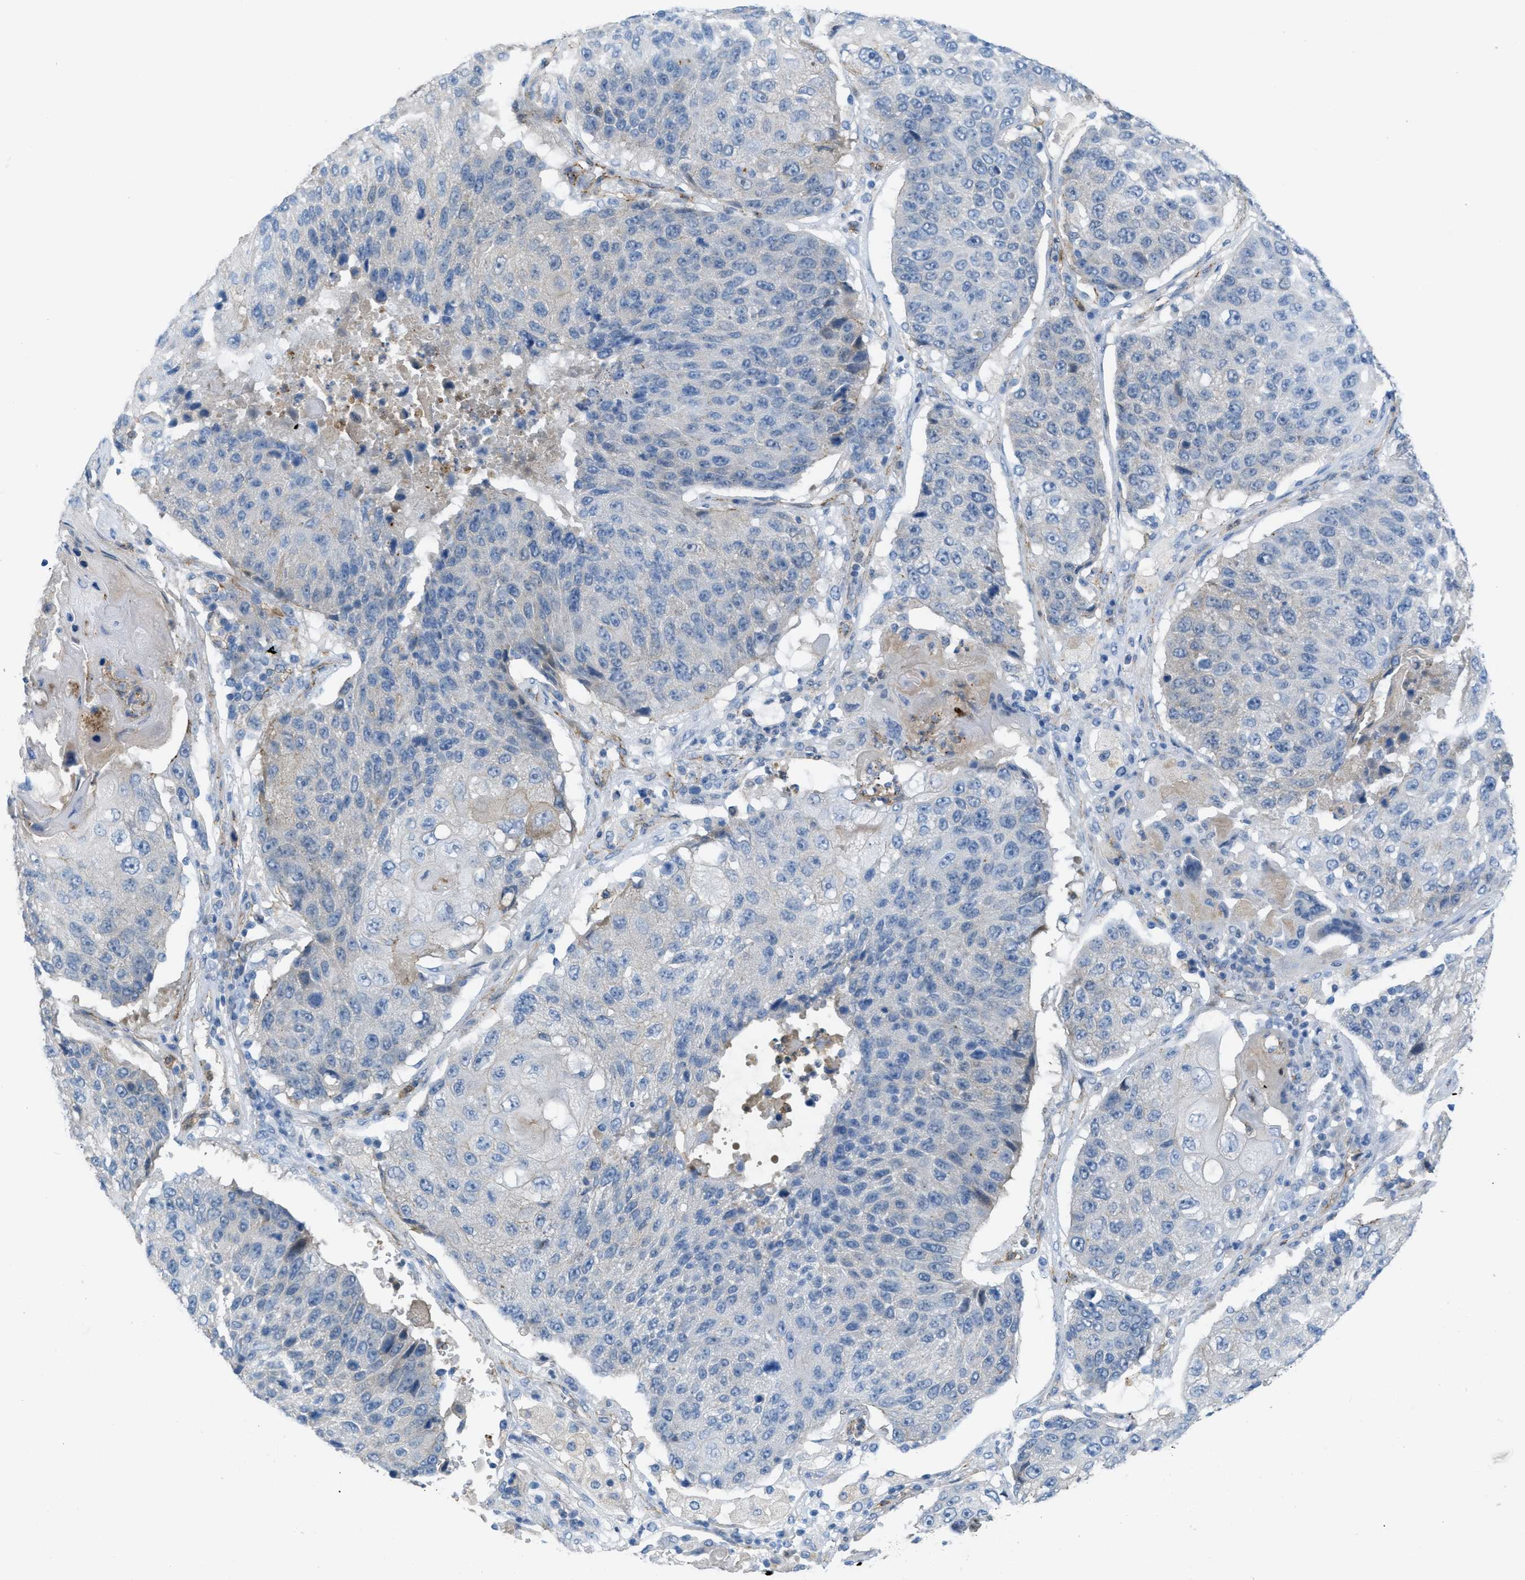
{"staining": {"intensity": "negative", "quantity": "none", "location": "none"}, "tissue": "lung cancer", "cell_type": "Tumor cells", "image_type": "cancer", "snomed": [{"axis": "morphology", "description": "Squamous cell carcinoma, NOS"}, {"axis": "topography", "description": "Lung"}], "caption": "Lung squamous cell carcinoma was stained to show a protein in brown. There is no significant staining in tumor cells.", "gene": "CRB3", "patient": {"sex": "male", "age": 61}}